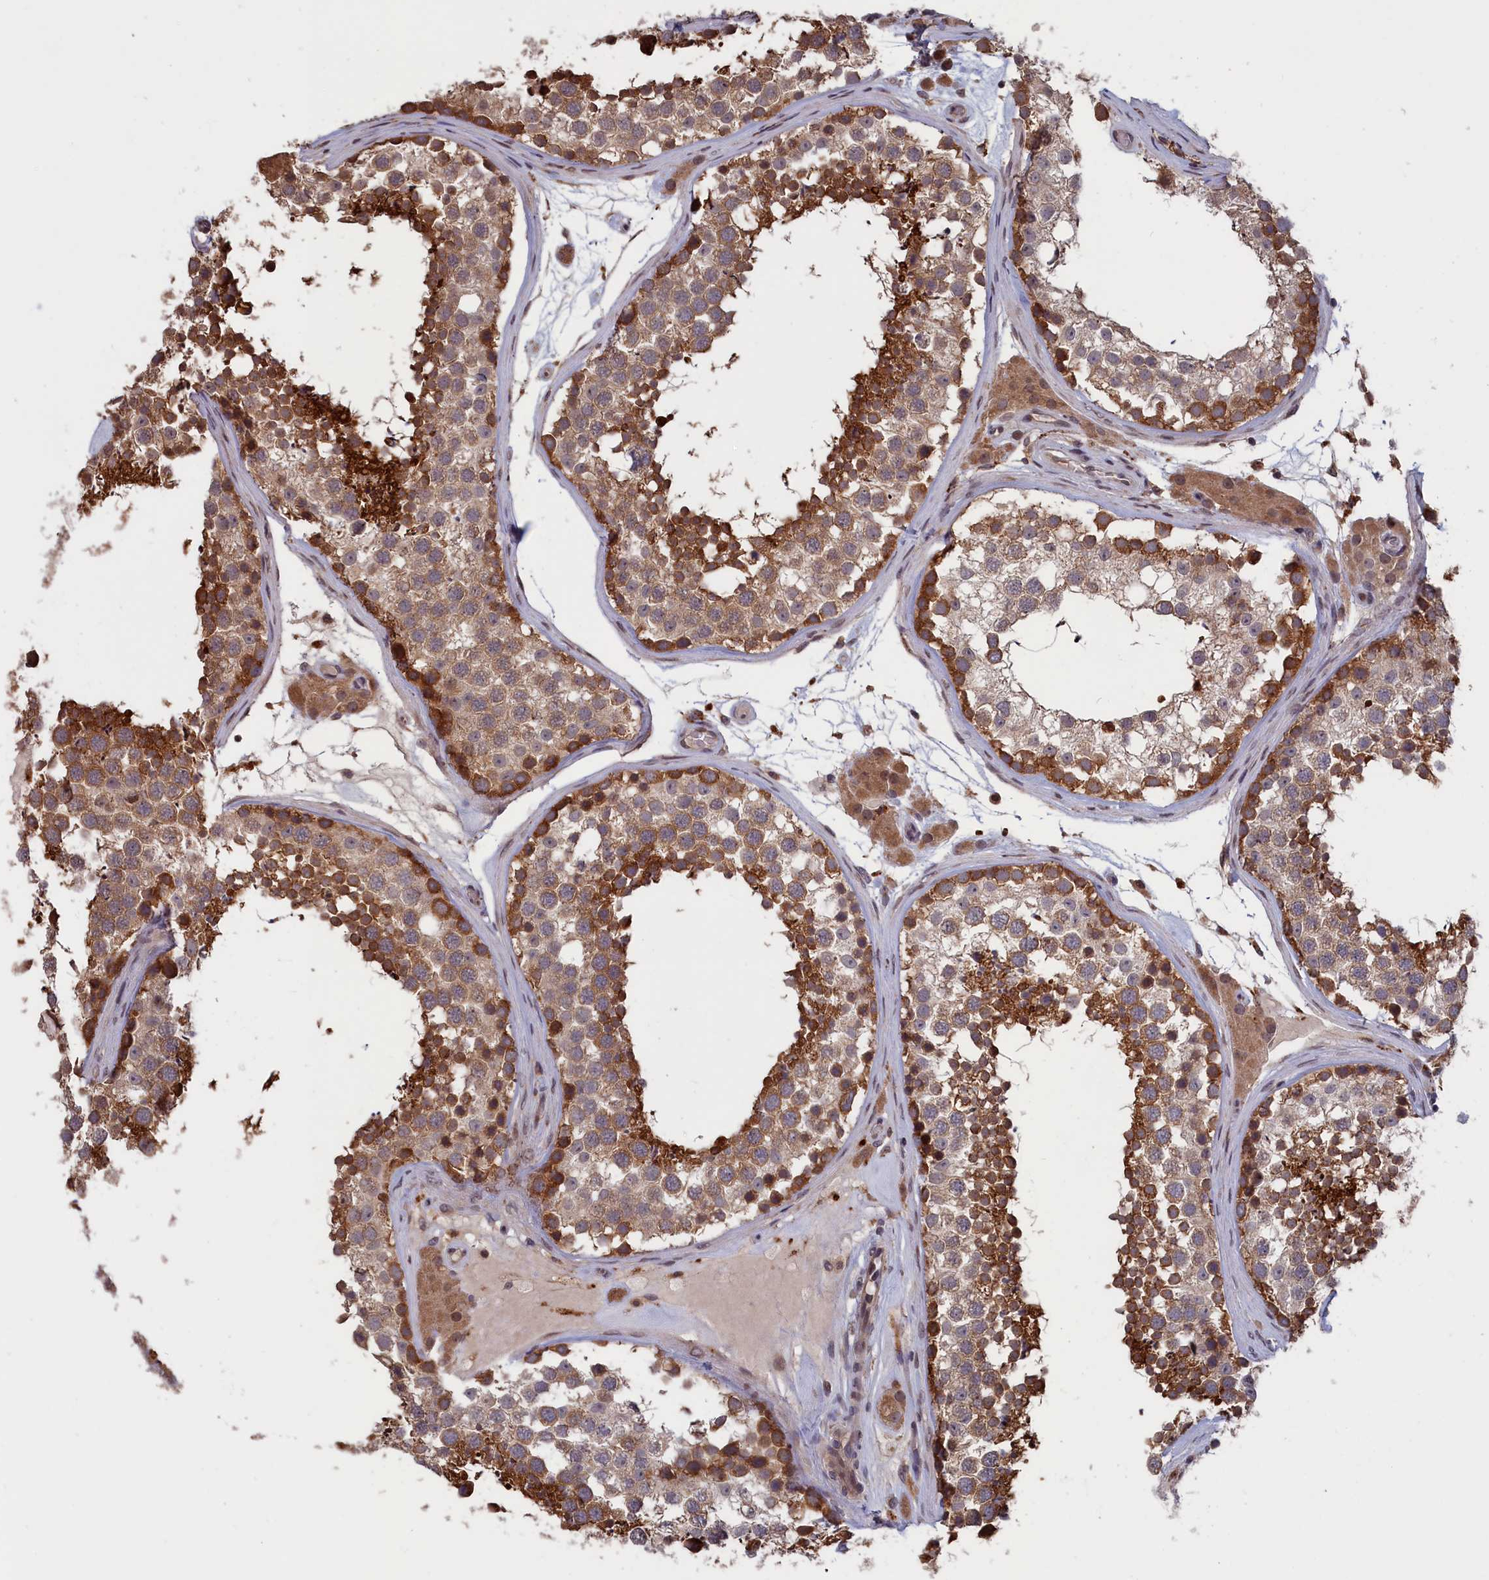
{"staining": {"intensity": "moderate", "quantity": ">75%", "location": "cytoplasmic/membranous"}, "tissue": "testis", "cell_type": "Cells in seminiferous ducts", "image_type": "normal", "snomed": [{"axis": "morphology", "description": "Normal tissue, NOS"}, {"axis": "topography", "description": "Testis"}], "caption": "A brown stain labels moderate cytoplasmic/membranous staining of a protein in cells in seminiferous ducts of unremarkable testis.", "gene": "CACTIN", "patient": {"sex": "male", "age": 46}}